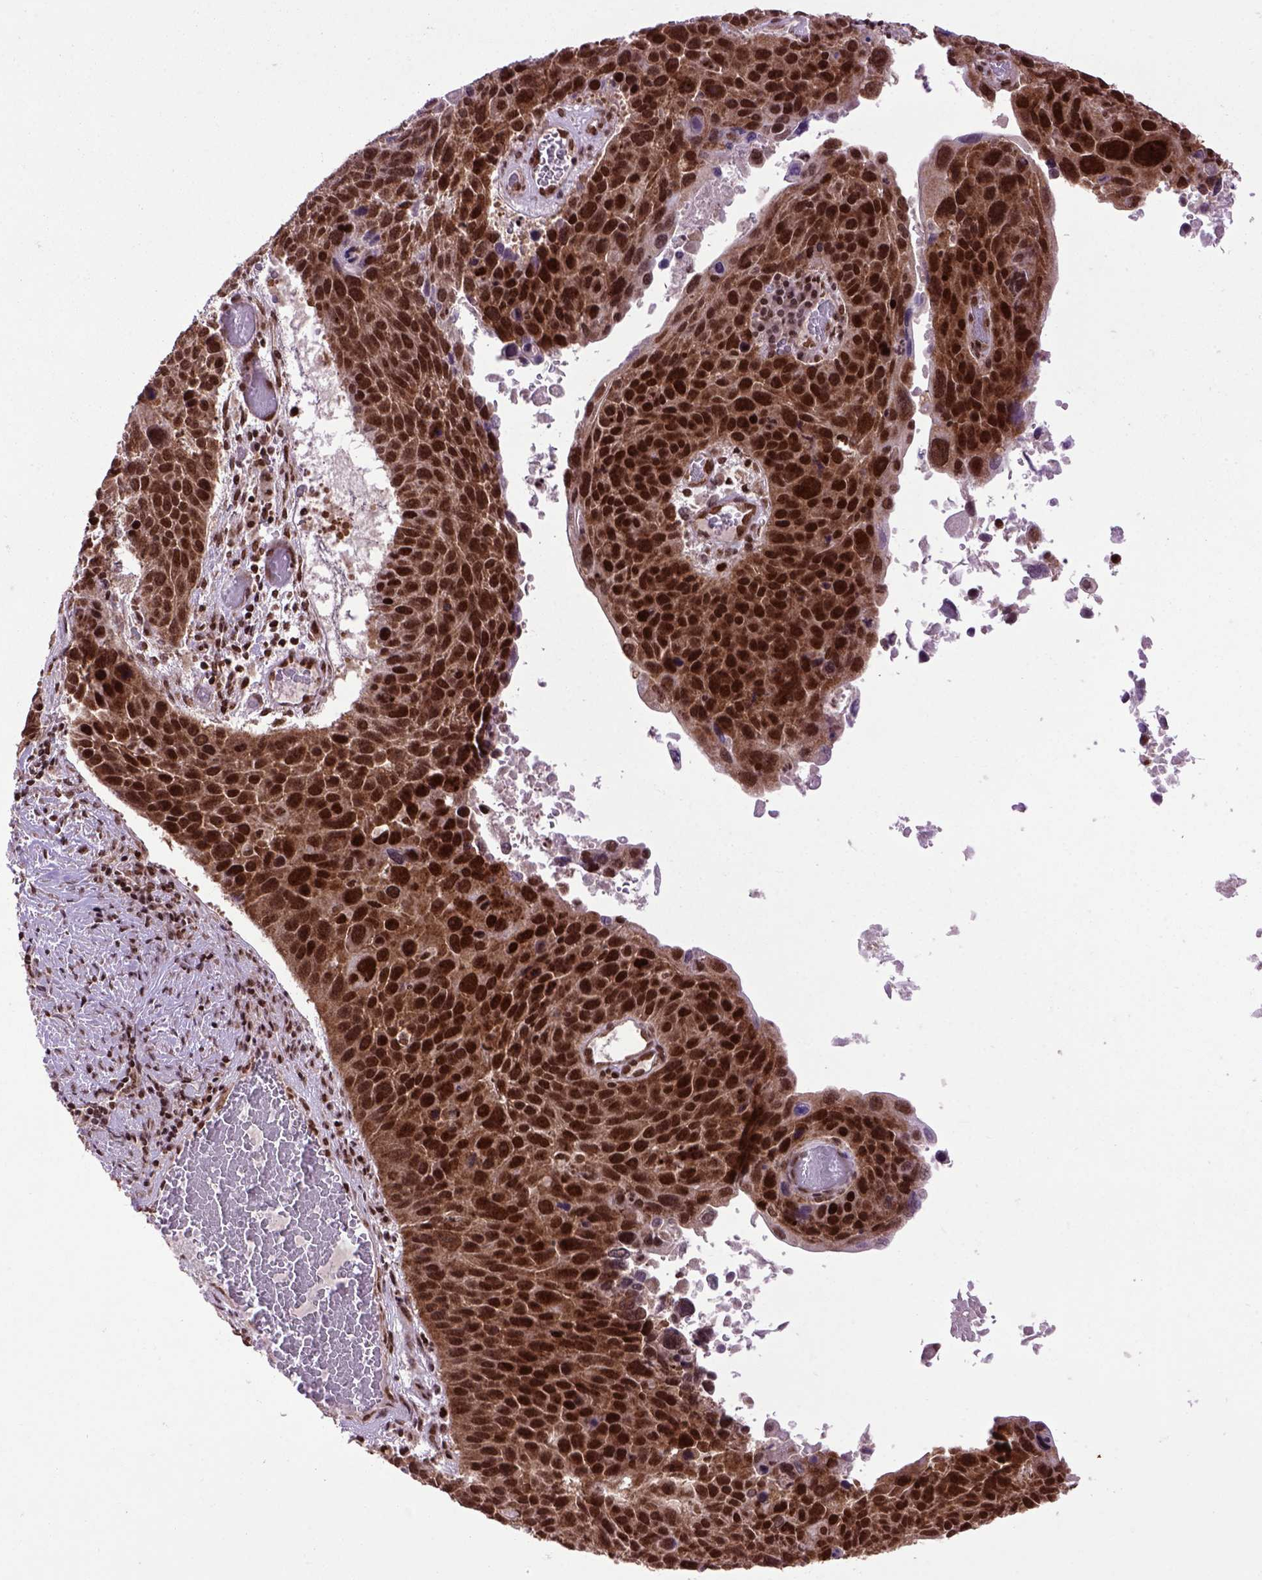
{"staining": {"intensity": "strong", "quantity": ">75%", "location": "cytoplasmic/membranous,nuclear"}, "tissue": "lung cancer", "cell_type": "Tumor cells", "image_type": "cancer", "snomed": [{"axis": "morphology", "description": "Squamous cell carcinoma, NOS"}, {"axis": "topography", "description": "Lung"}], "caption": "High-power microscopy captured an immunohistochemistry (IHC) micrograph of squamous cell carcinoma (lung), revealing strong cytoplasmic/membranous and nuclear staining in about >75% of tumor cells. (IHC, brightfield microscopy, high magnification).", "gene": "CELF1", "patient": {"sex": "male", "age": 68}}